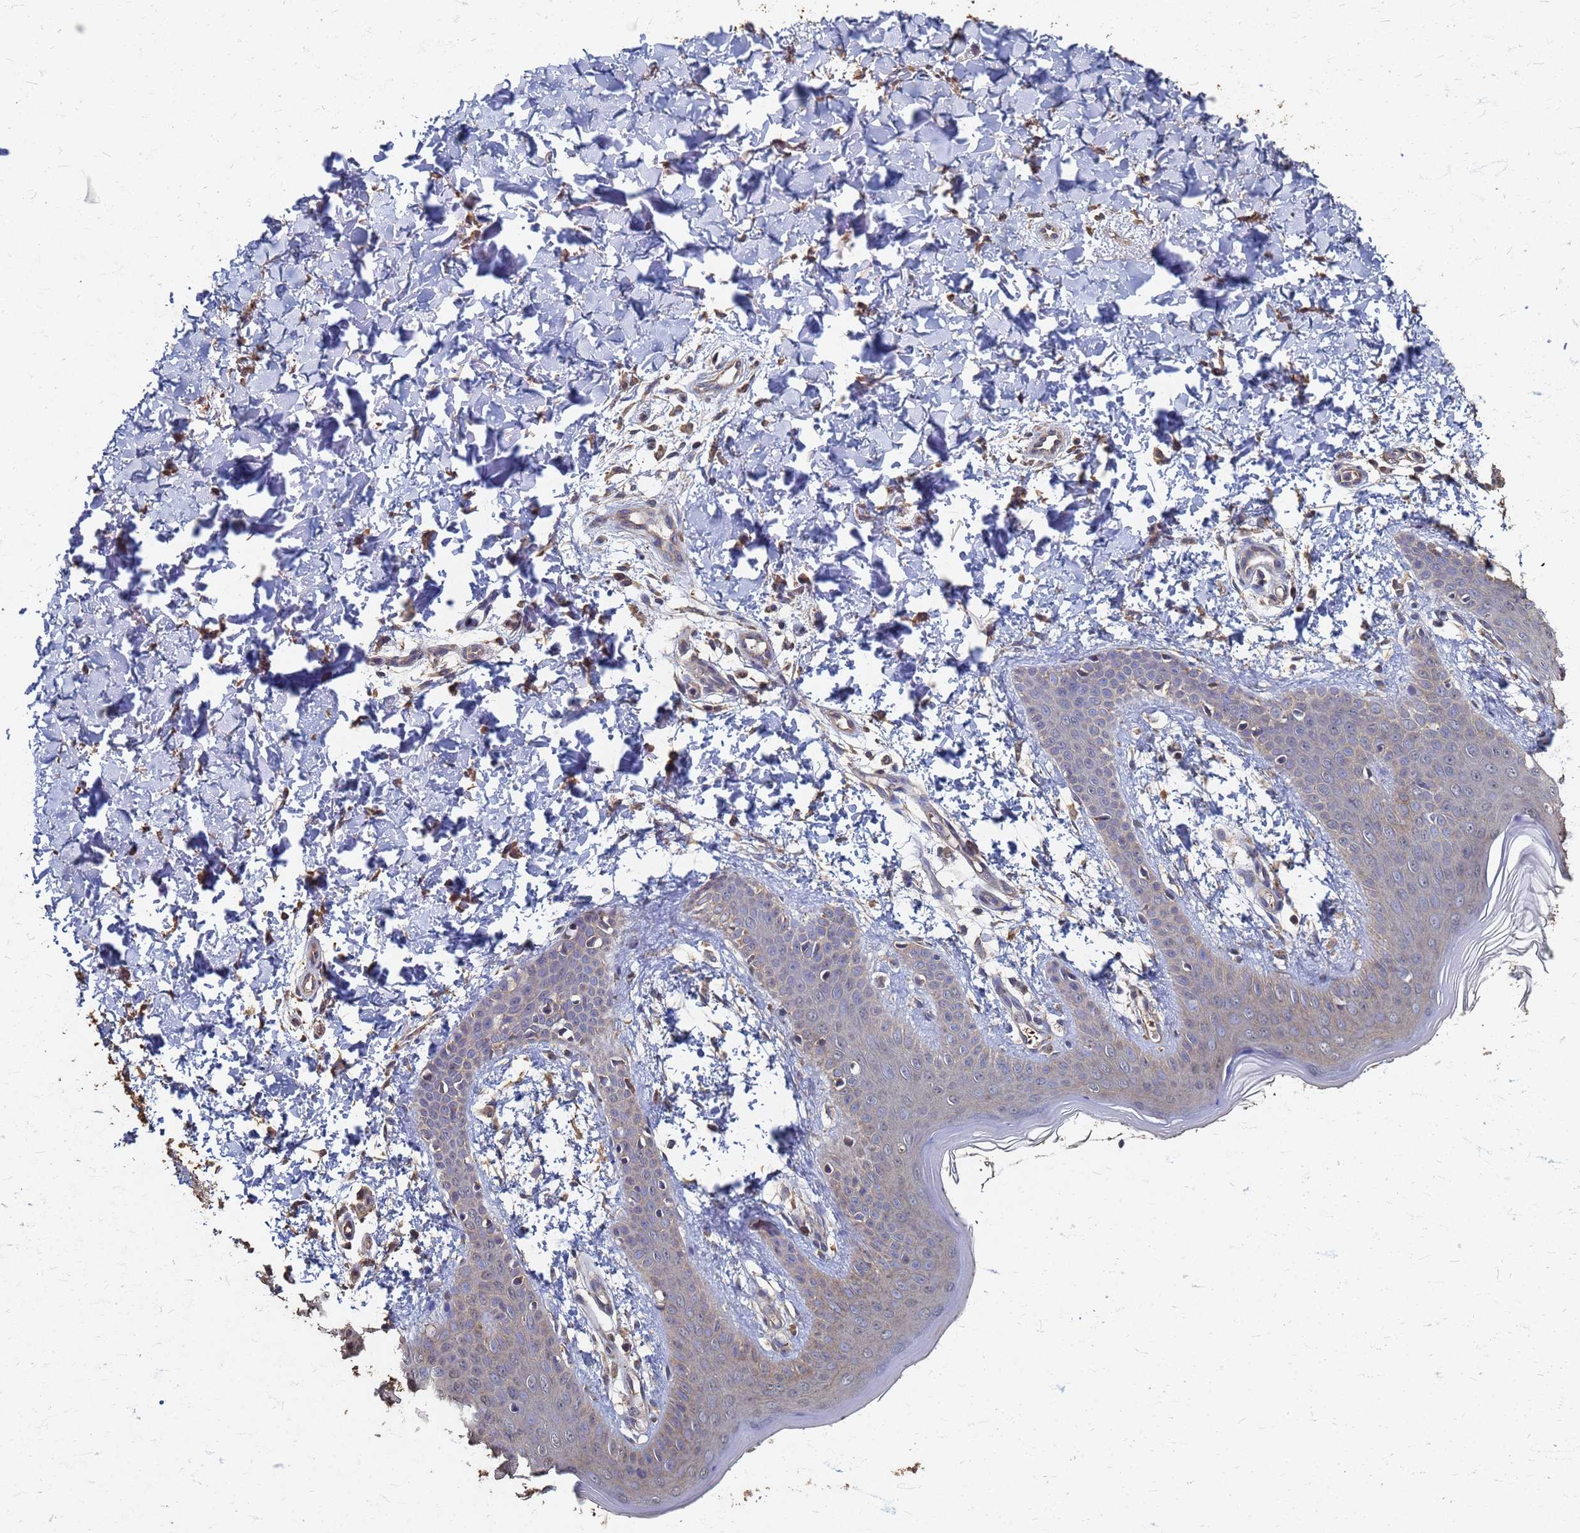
{"staining": {"intensity": "moderate", "quantity": ">75%", "location": "cytoplasmic/membranous"}, "tissue": "skin", "cell_type": "Fibroblasts", "image_type": "normal", "snomed": [{"axis": "morphology", "description": "Normal tissue, NOS"}, {"axis": "topography", "description": "Skin"}], "caption": "Protein analysis of normal skin displays moderate cytoplasmic/membranous staining in approximately >75% of fibroblasts.", "gene": "DPH5", "patient": {"sex": "male", "age": 36}}